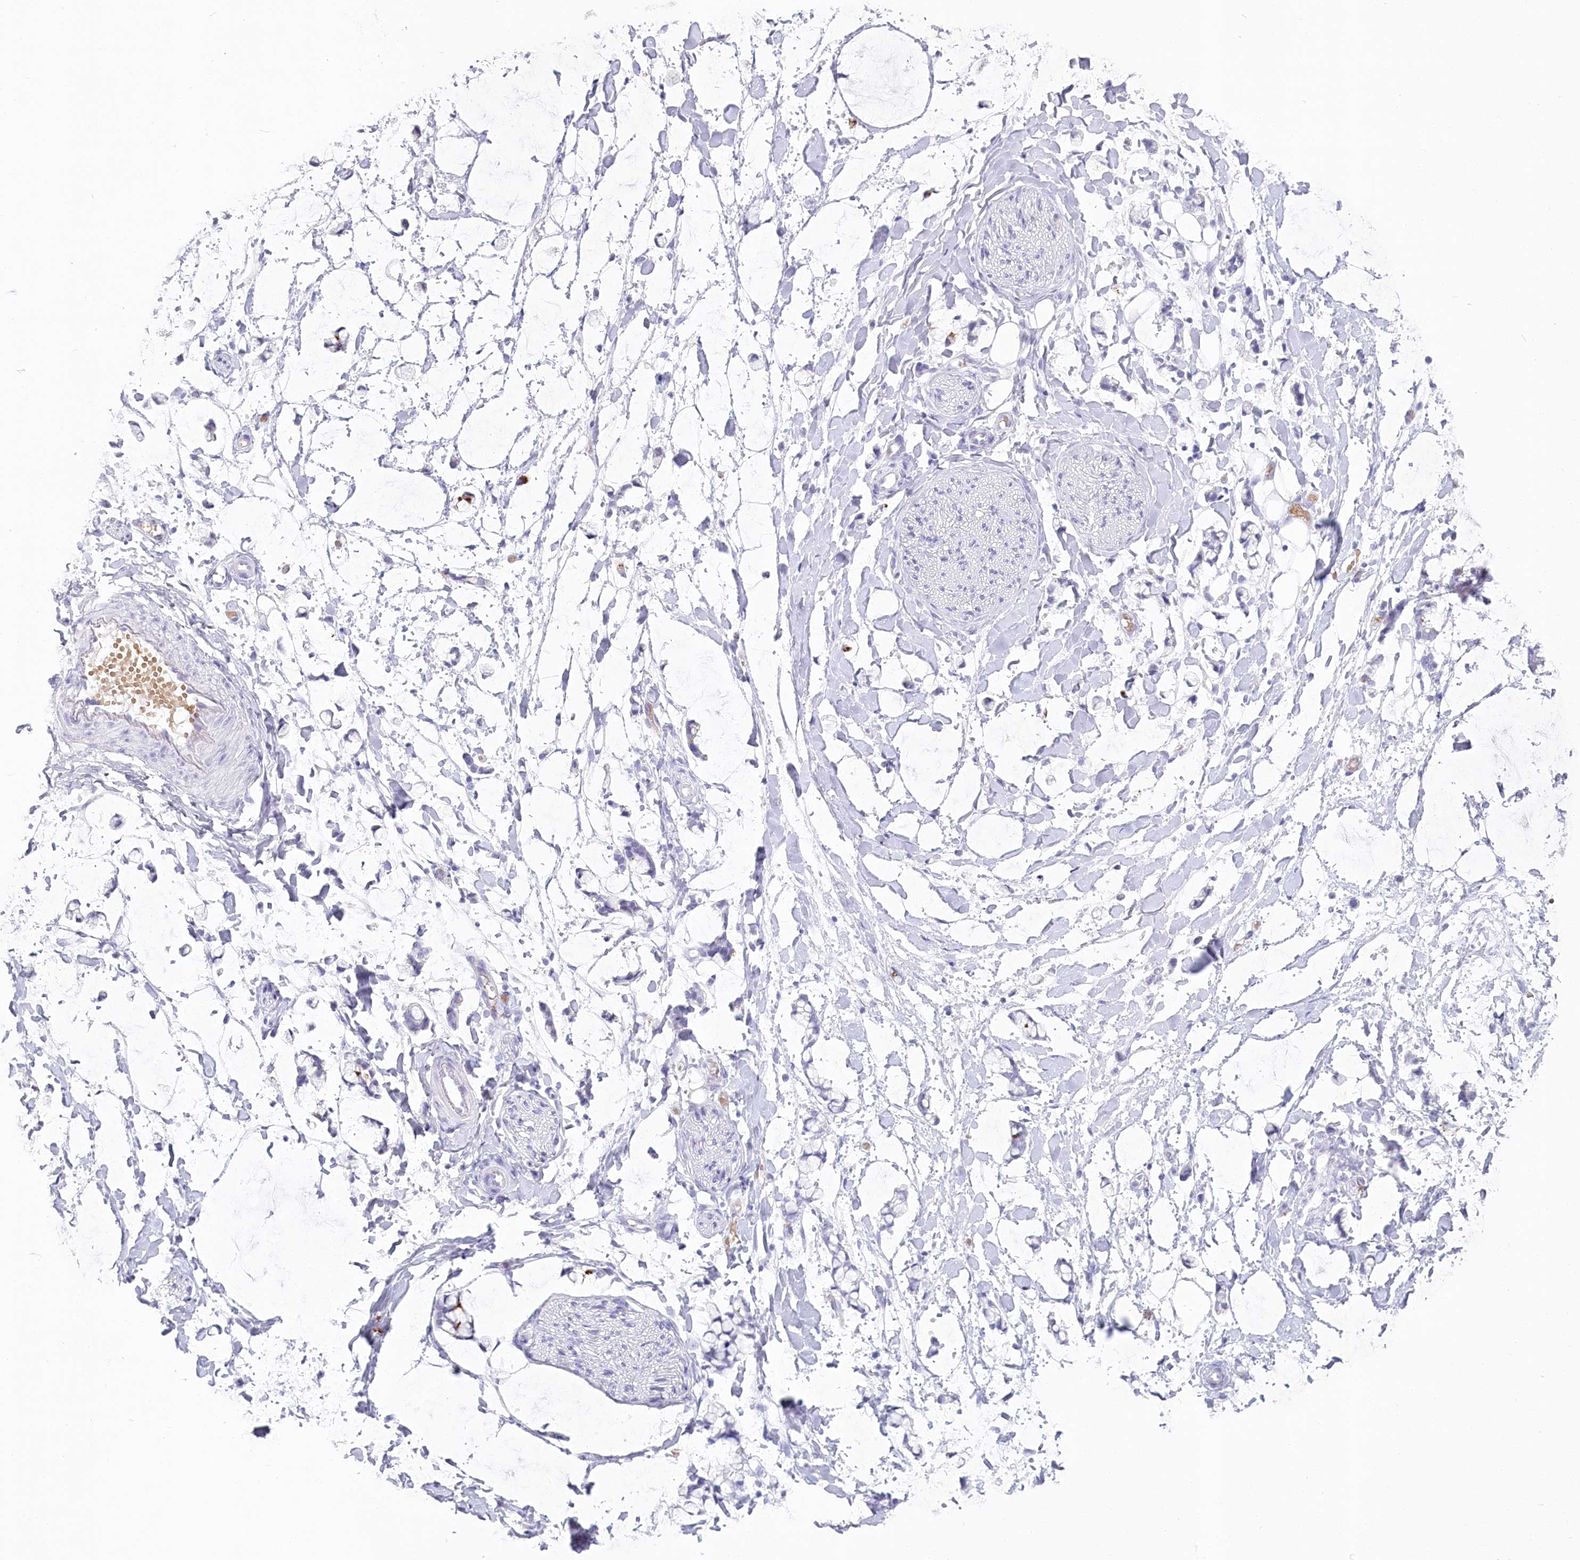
{"staining": {"intensity": "negative", "quantity": "none", "location": "none"}, "tissue": "adipose tissue", "cell_type": "Adipocytes", "image_type": "normal", "snomed": [{"axis": "morphology", "description": "Normal tissue, NOS"}, {"axis": "morphology", "description": "Adenocarcinoma, NOS"}, {"axis": "topography", "description": "Colon"}, {"axis": "topography", "description": "Peripheral nerve tissue"}], "caption": "Immunohistochemistry photomicrograph of unremarkable adipose tissue: human adipose tissue stained with DAB exhibits no significant protein expression in adipocytes. (DAB (3,3'-diaminobenzidine) IHC, high magnification).", "gene": "IFIT5", "patient": {"sex": "male", "age": 14}}